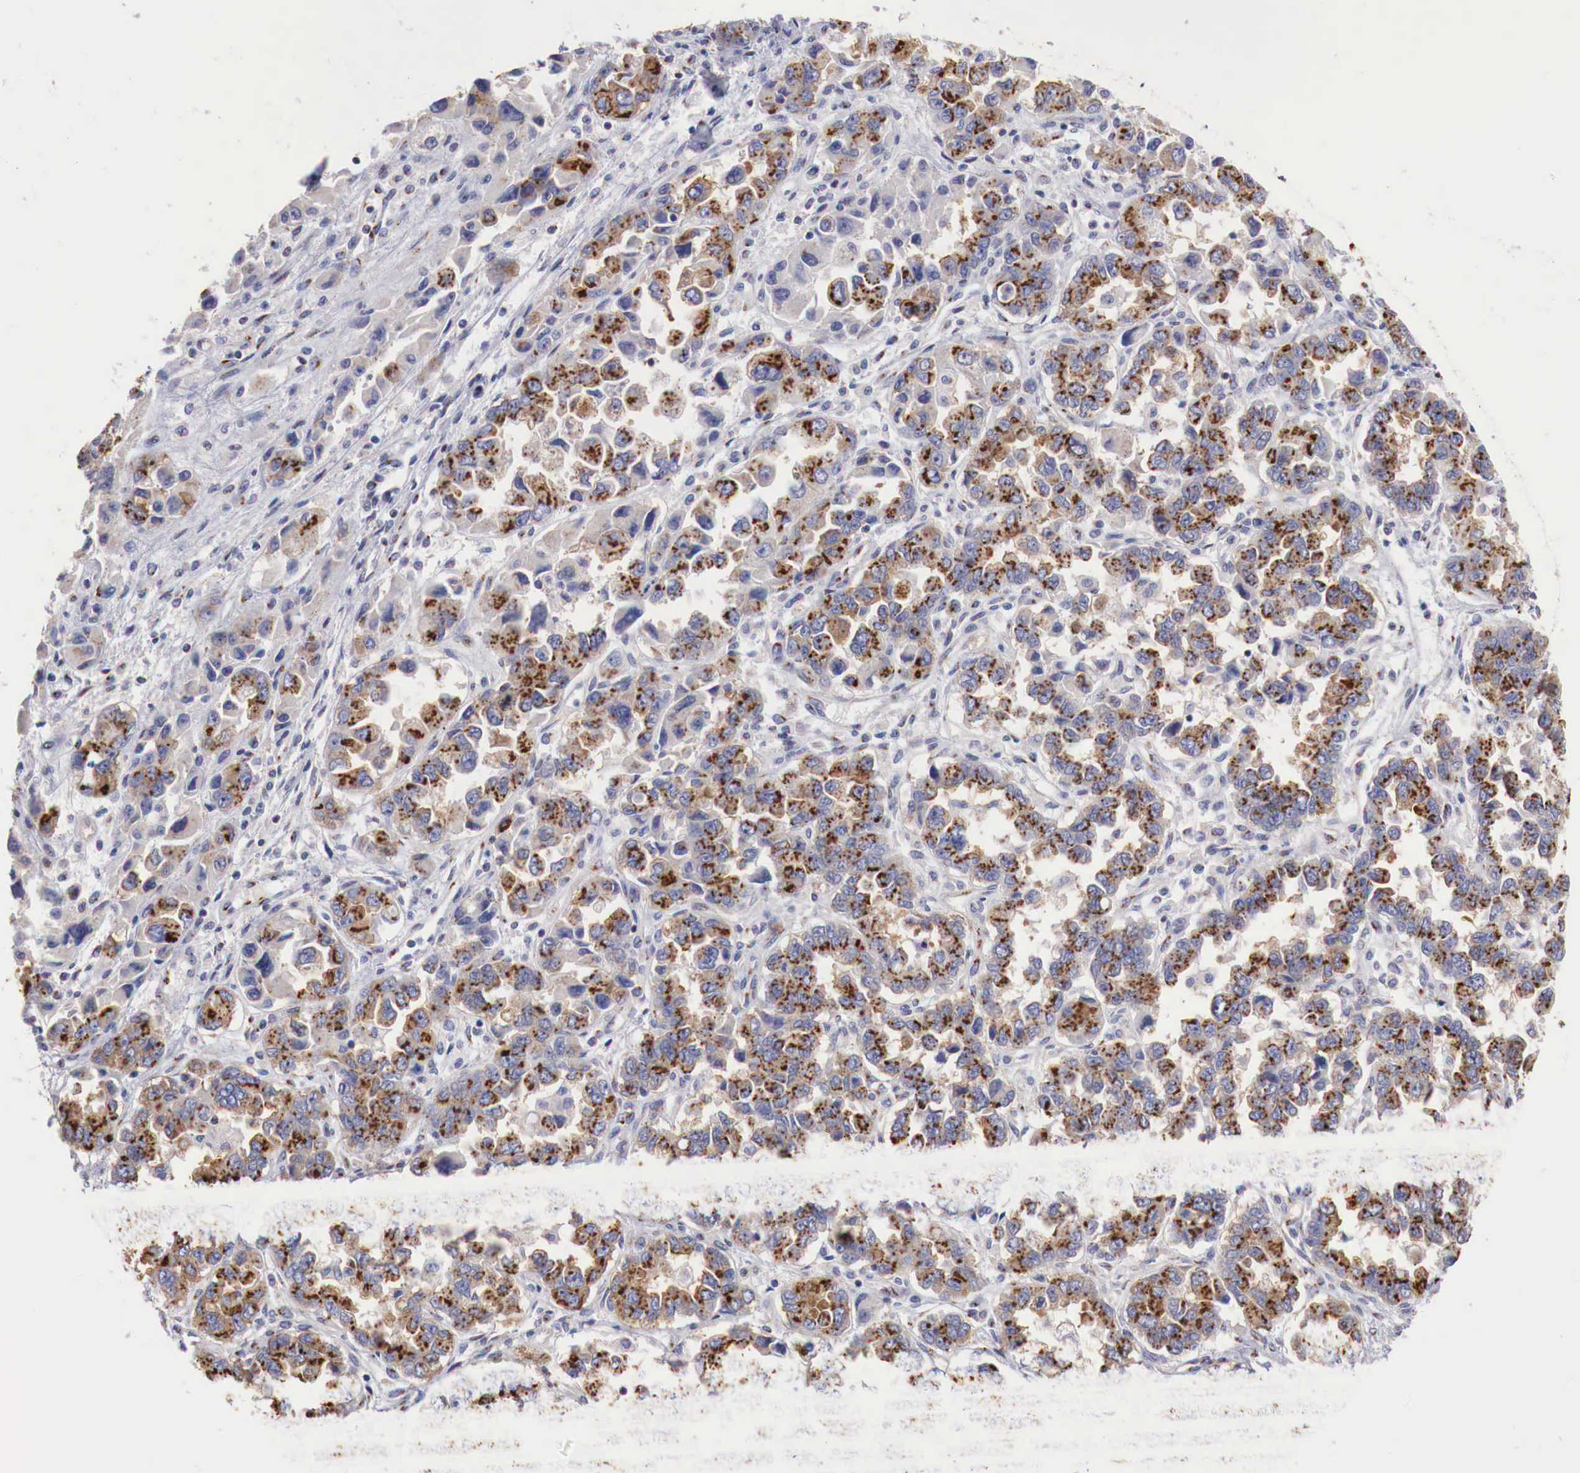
{"staining": {"intensity": "strong", "quantity": ">75%", "location": "cytoplasmic/membranous"}, "tissue": "ovarian cancer", "cell_type": "Tumor cells", "image_type": "cancer", "snomed": [{"axis": "morphology", "description": "Cystadenocarcinoma, serous, NOS"}, {"axis": "topography", "description": "Ovary"}], "caption": "Immunohistochemical staining of ovarian cancer shows high levels of strong cytoplasmic/membranous protein positivity in about >75% of tumor cells. The staining was performed using DAB (3,3'-diaminobenzidine), with brown indicating positive protein expression. Nuclei are stained blue with hematoxylin.", "gene": "SYAP1", "patient": {"sex": "female", "age": 84}}